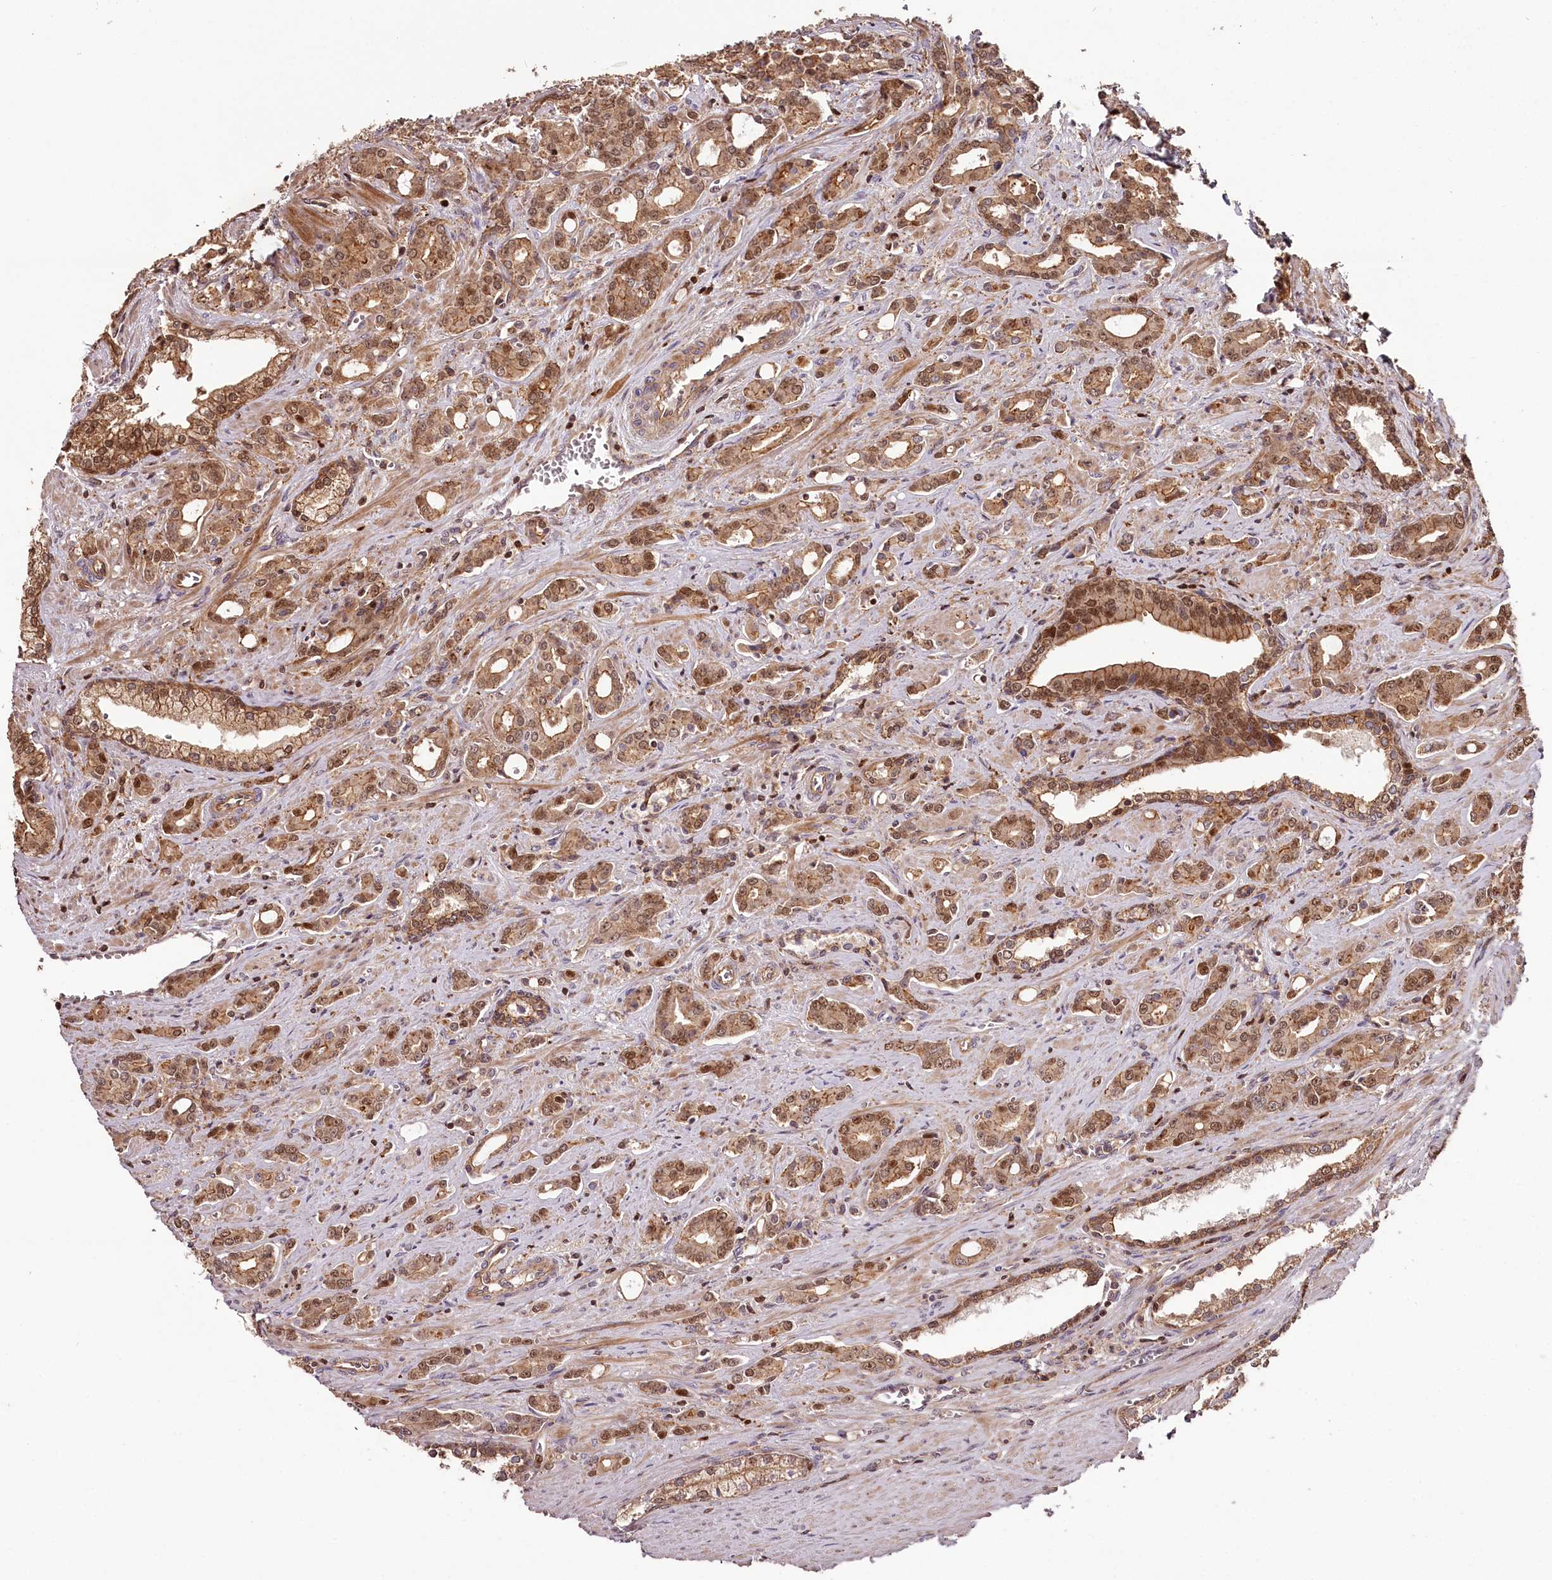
{"staining": {"intensity": "moderate", "quantity": ">75%", "location": "cytoplasmic/membranous,nuclear"}, "tissue": "prostate cancer", "cell_type": "Tumor cells", "image_type": "cancer", "snomed": [{"axis": "morphology", "description": "Adenocarcinoma, High grade"}, {"axis": "topography", "description": "Prostate"}], "caption": "Moderate cytoplasmic/membranous and nuclear protein expression is identified in about >75% of tumor cells in prostate cancer.", "gene": "KIF14", "patient": {"sex": "male", "age": 72}}